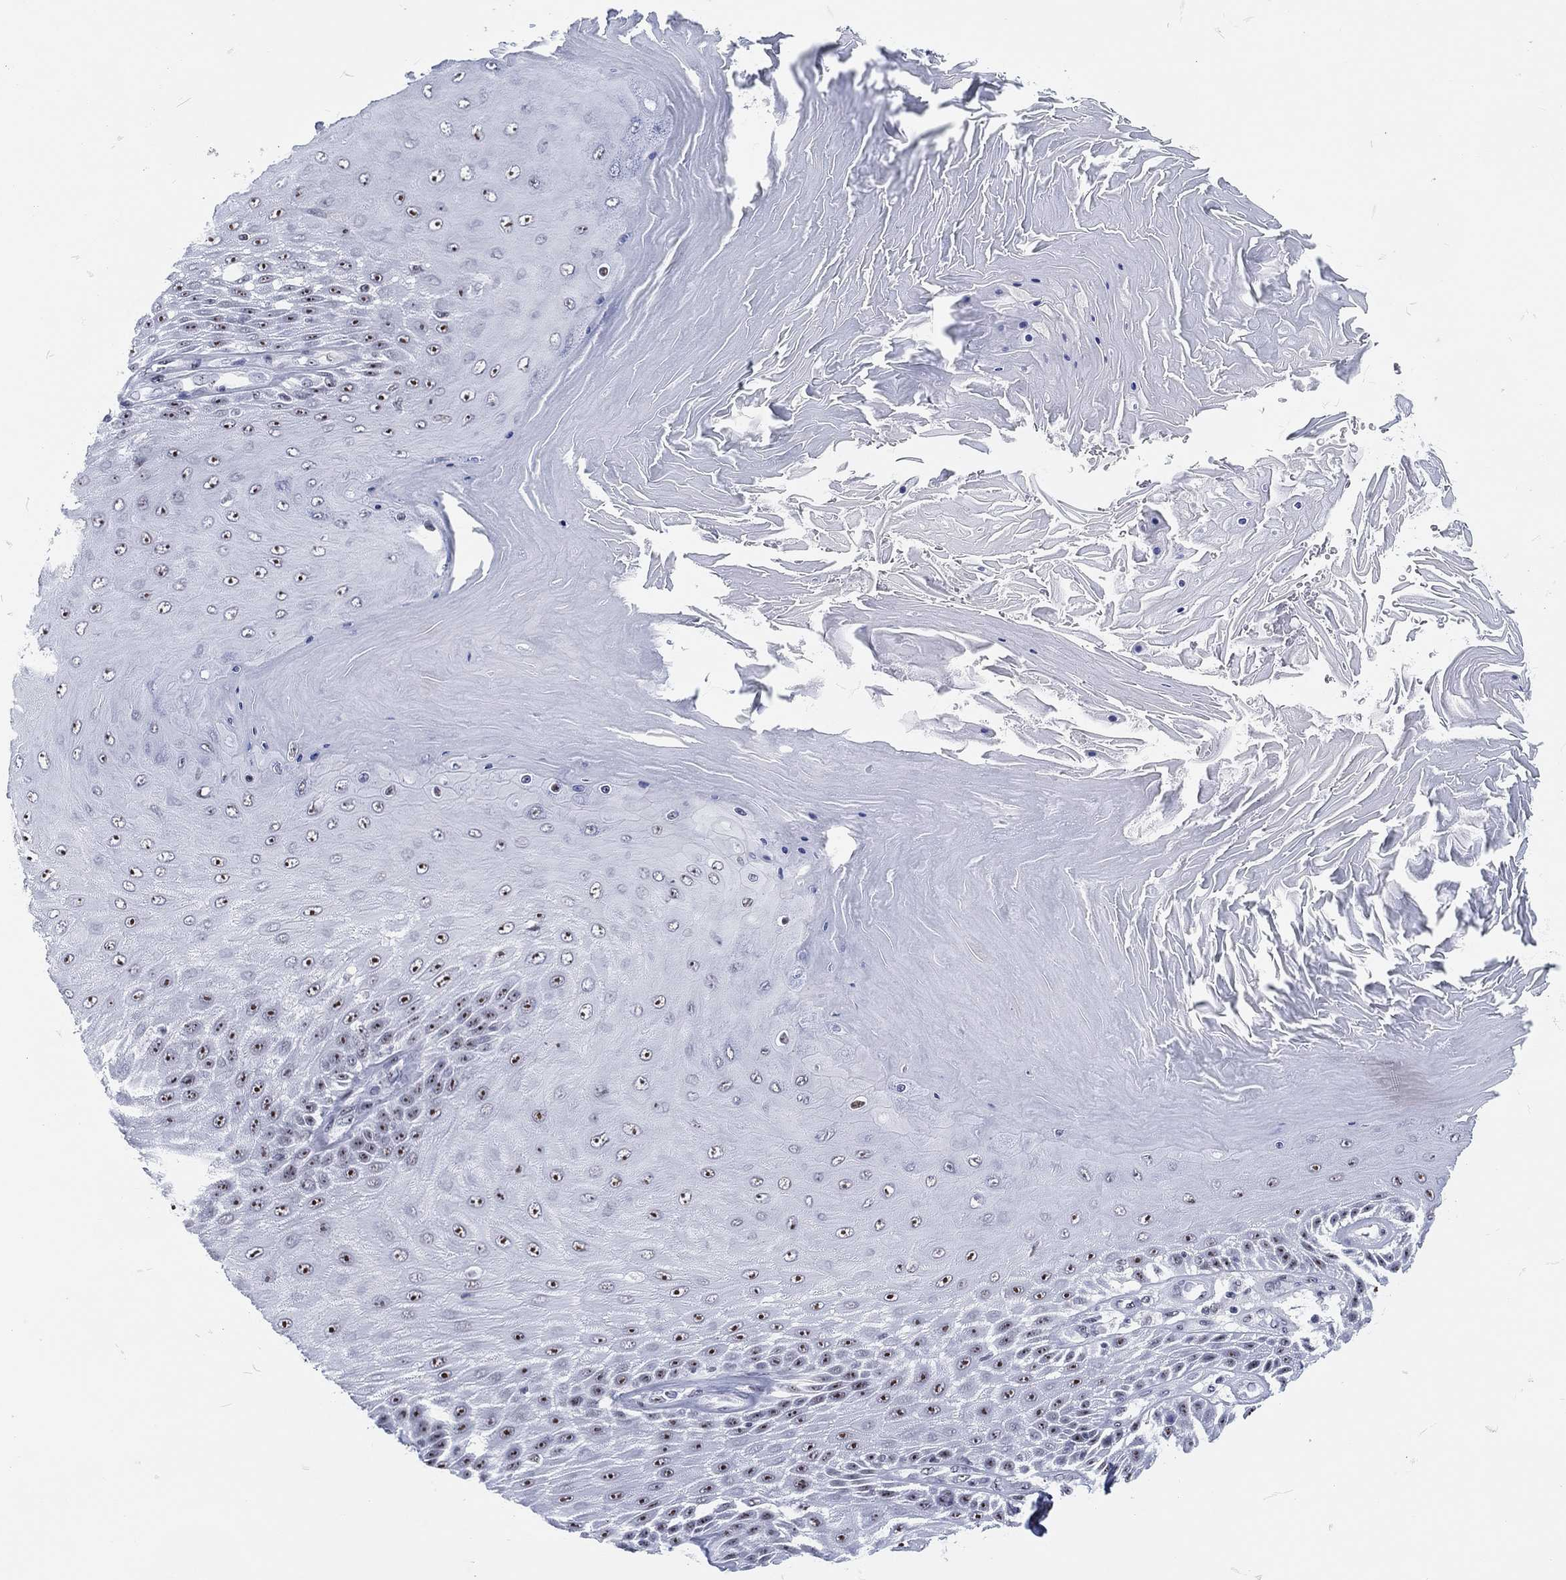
{"staining": {"intensity": "moderate", "quantity": "<25%", "location": "nuclear"}, "tissue": "skin cancer", "cell_type": "Tumor cells", "image_type": "cancer", "snomed": [{"axis": "morphology", "description": "Squamous cell carcinoma, NOS"}, {"axis": "topography", "description": "Skin"}], "caption": "This is an image of IHC staining of squamous cell carcinoma (skin), which shows moderate staining in the nuclear of tumor cells.", "gene": "MAPK8IP1", "patient": {"sex": "male", "age": 62}}